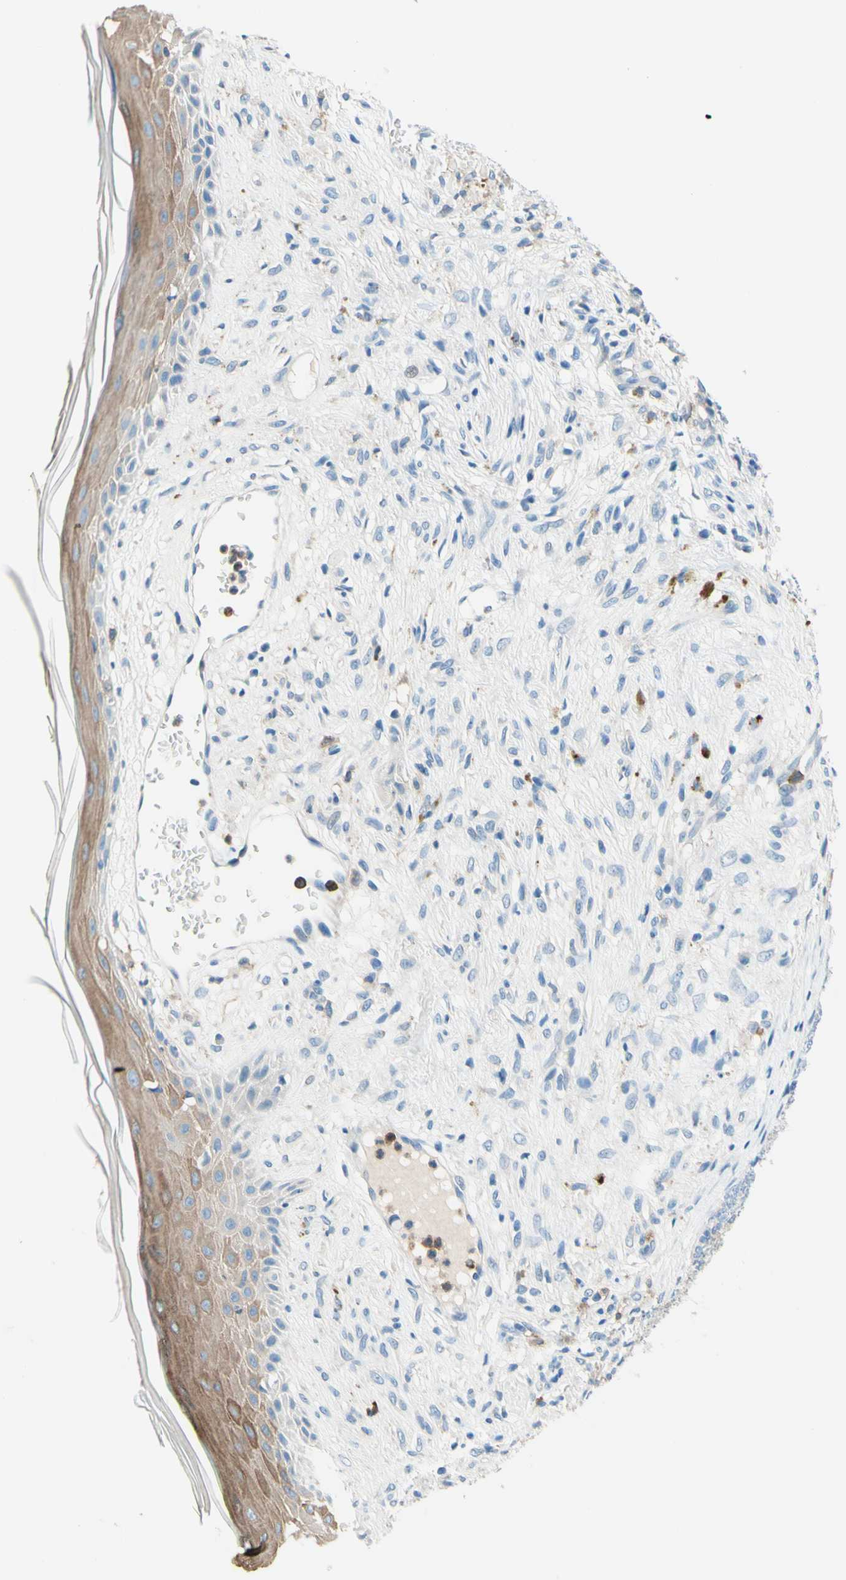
{"staining": {"intensity": "negative", "quantity": "none", "location": "none"}, "tissue": "skin cancer", "cell_type": "Tumor cells", "image_type": "cancer", "snomed": [{"axis": "morphology", "description": "Basal cell carcinoma"}, {"axis": "topography", "description": "Skin"}], "caption": "Tumor cells show no significant staining in skin cancer.", "gene": "SIGLEC9", "patient": {"sex": "female", "age": 84}}